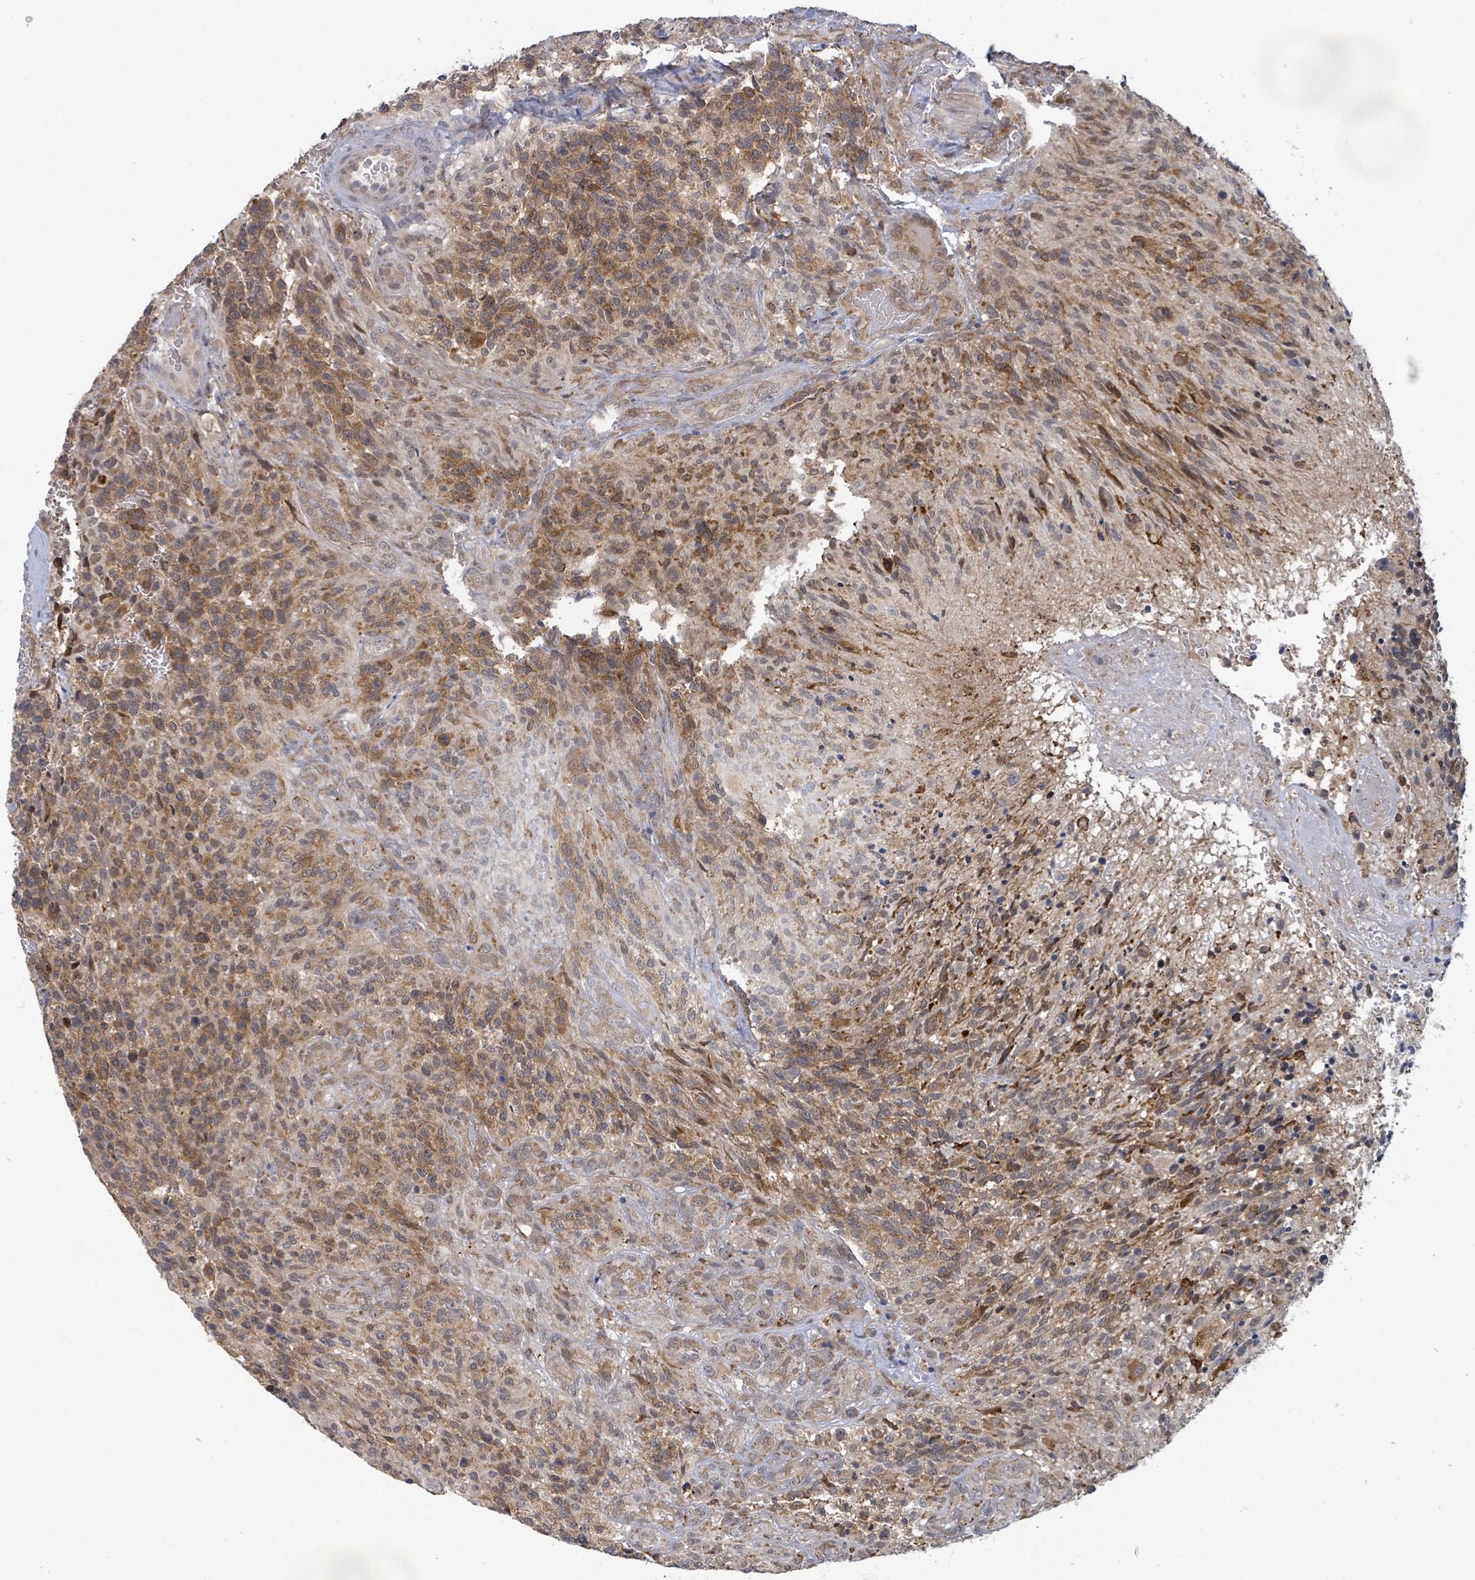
{"staining": {"intensity": "moderate", "quantity": "25%-75%", "location": "cytoplasmic/membranous"}, "tissue": "glioma", "cell_type": "Tumor cells", "image_type": "cancer", "snomed": [{"axis": "morphology", "description": "Glioma, malignant, High grade"}, {"axis": "topography", "description": "Brain"}], "caption": "The immunohistochemical stain labels moderate cytoplasmic/membranous positivity in tumor cells of glioma tissue. The protein of interest is shown in brown color, while the nuclei are stained blue.", "gene": "SHROOM2", "patient": {"sex": "male", "age": 36}}